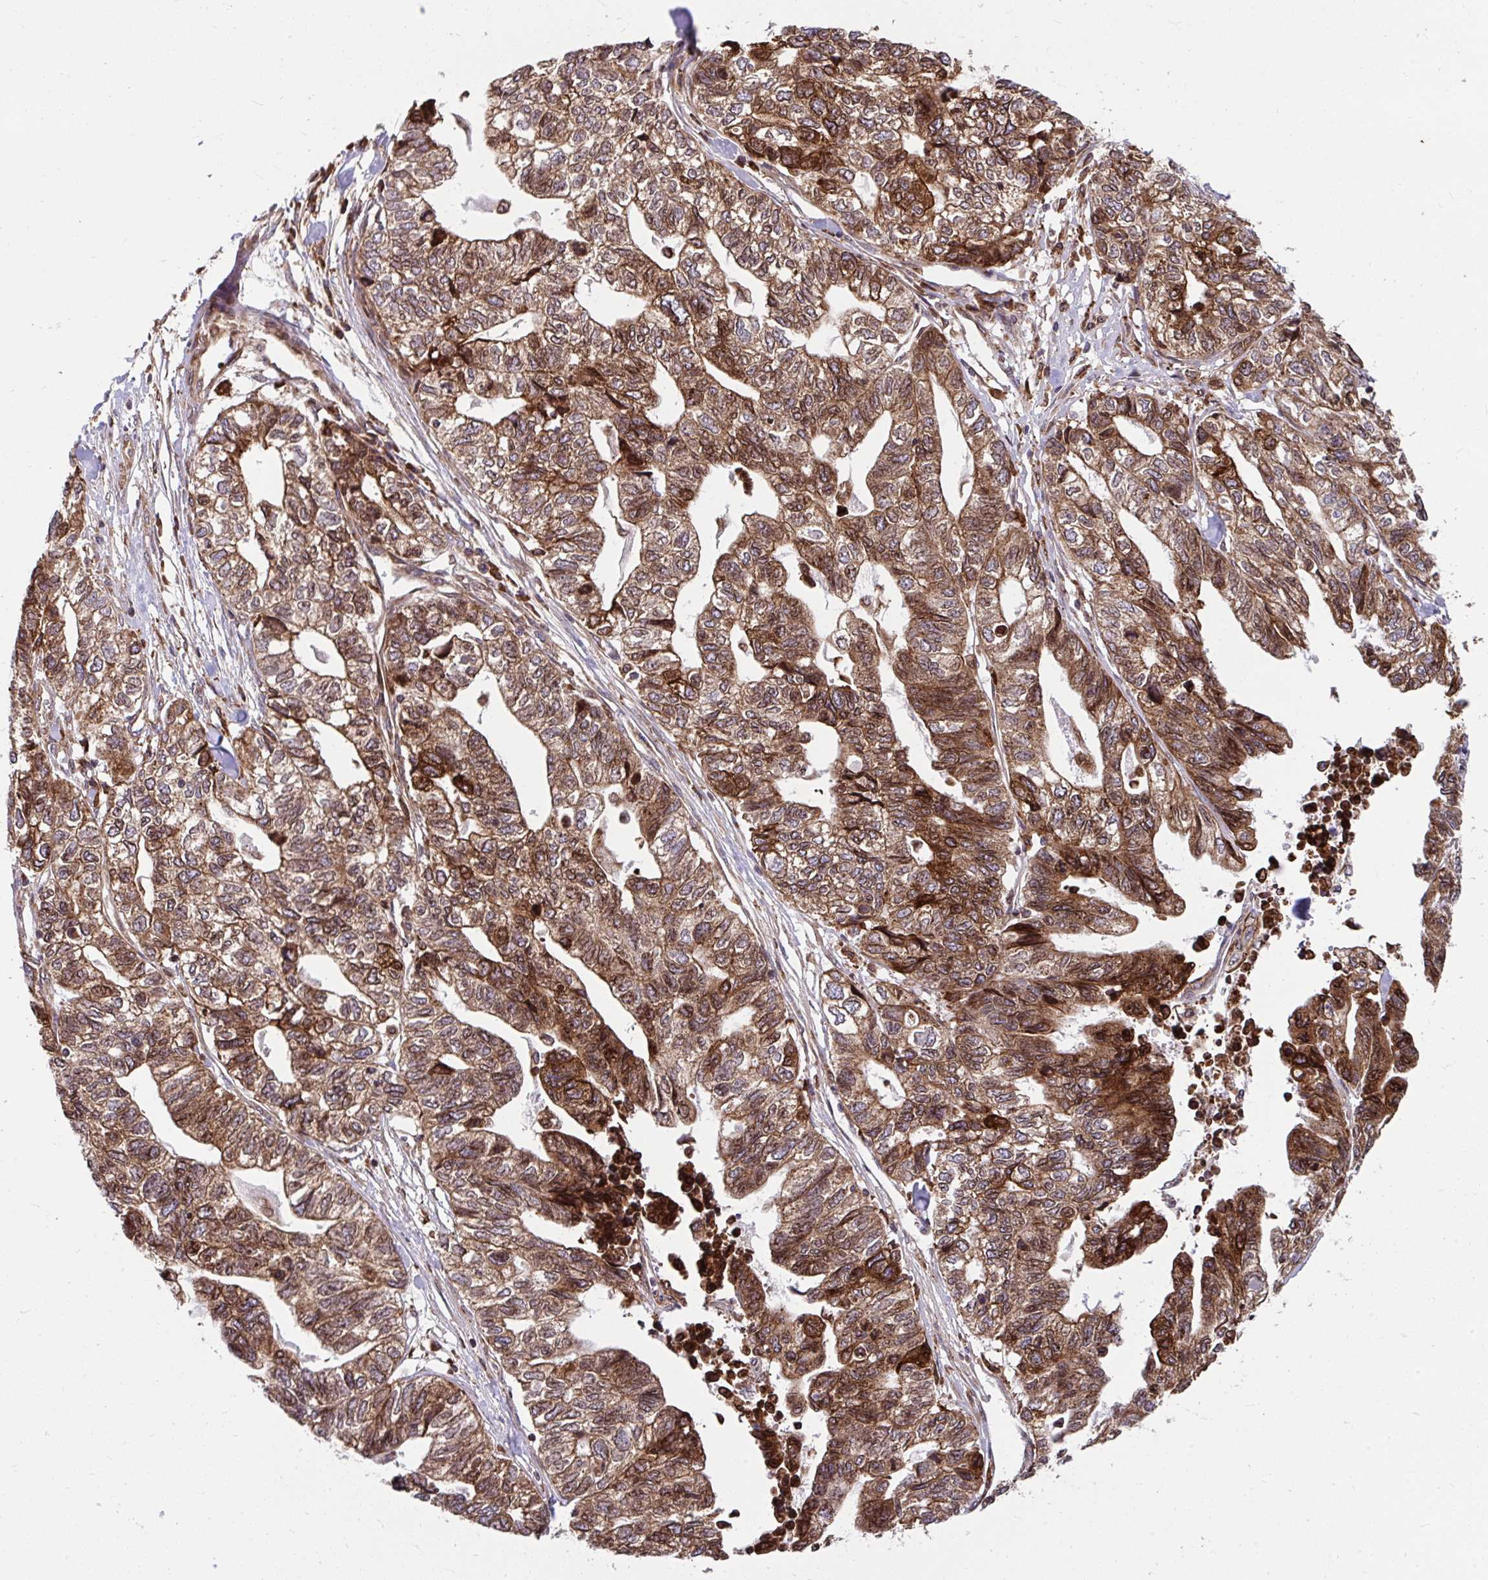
{"staining": {"intensity": "strong", "quantity": ">75%", "location": "cytoplasmic/membranous"}, "tissue": "stomach cancer", "cell_type": "Tumor cells", "image_type": "cancer", "snomed": [{"axis": "morphology", "description": "Adenocarcinoma, NOS"}, {"axis": "topography", "description": "Stomach, upper"}], "caption": "Protein staining shows strong cytoplasmic/membranous positivity in about >75% of tumor cells in stomach cancer (adenocarcinoma).", "gene": "STIM2", "patient": {"sex": "female", "age": 67}}